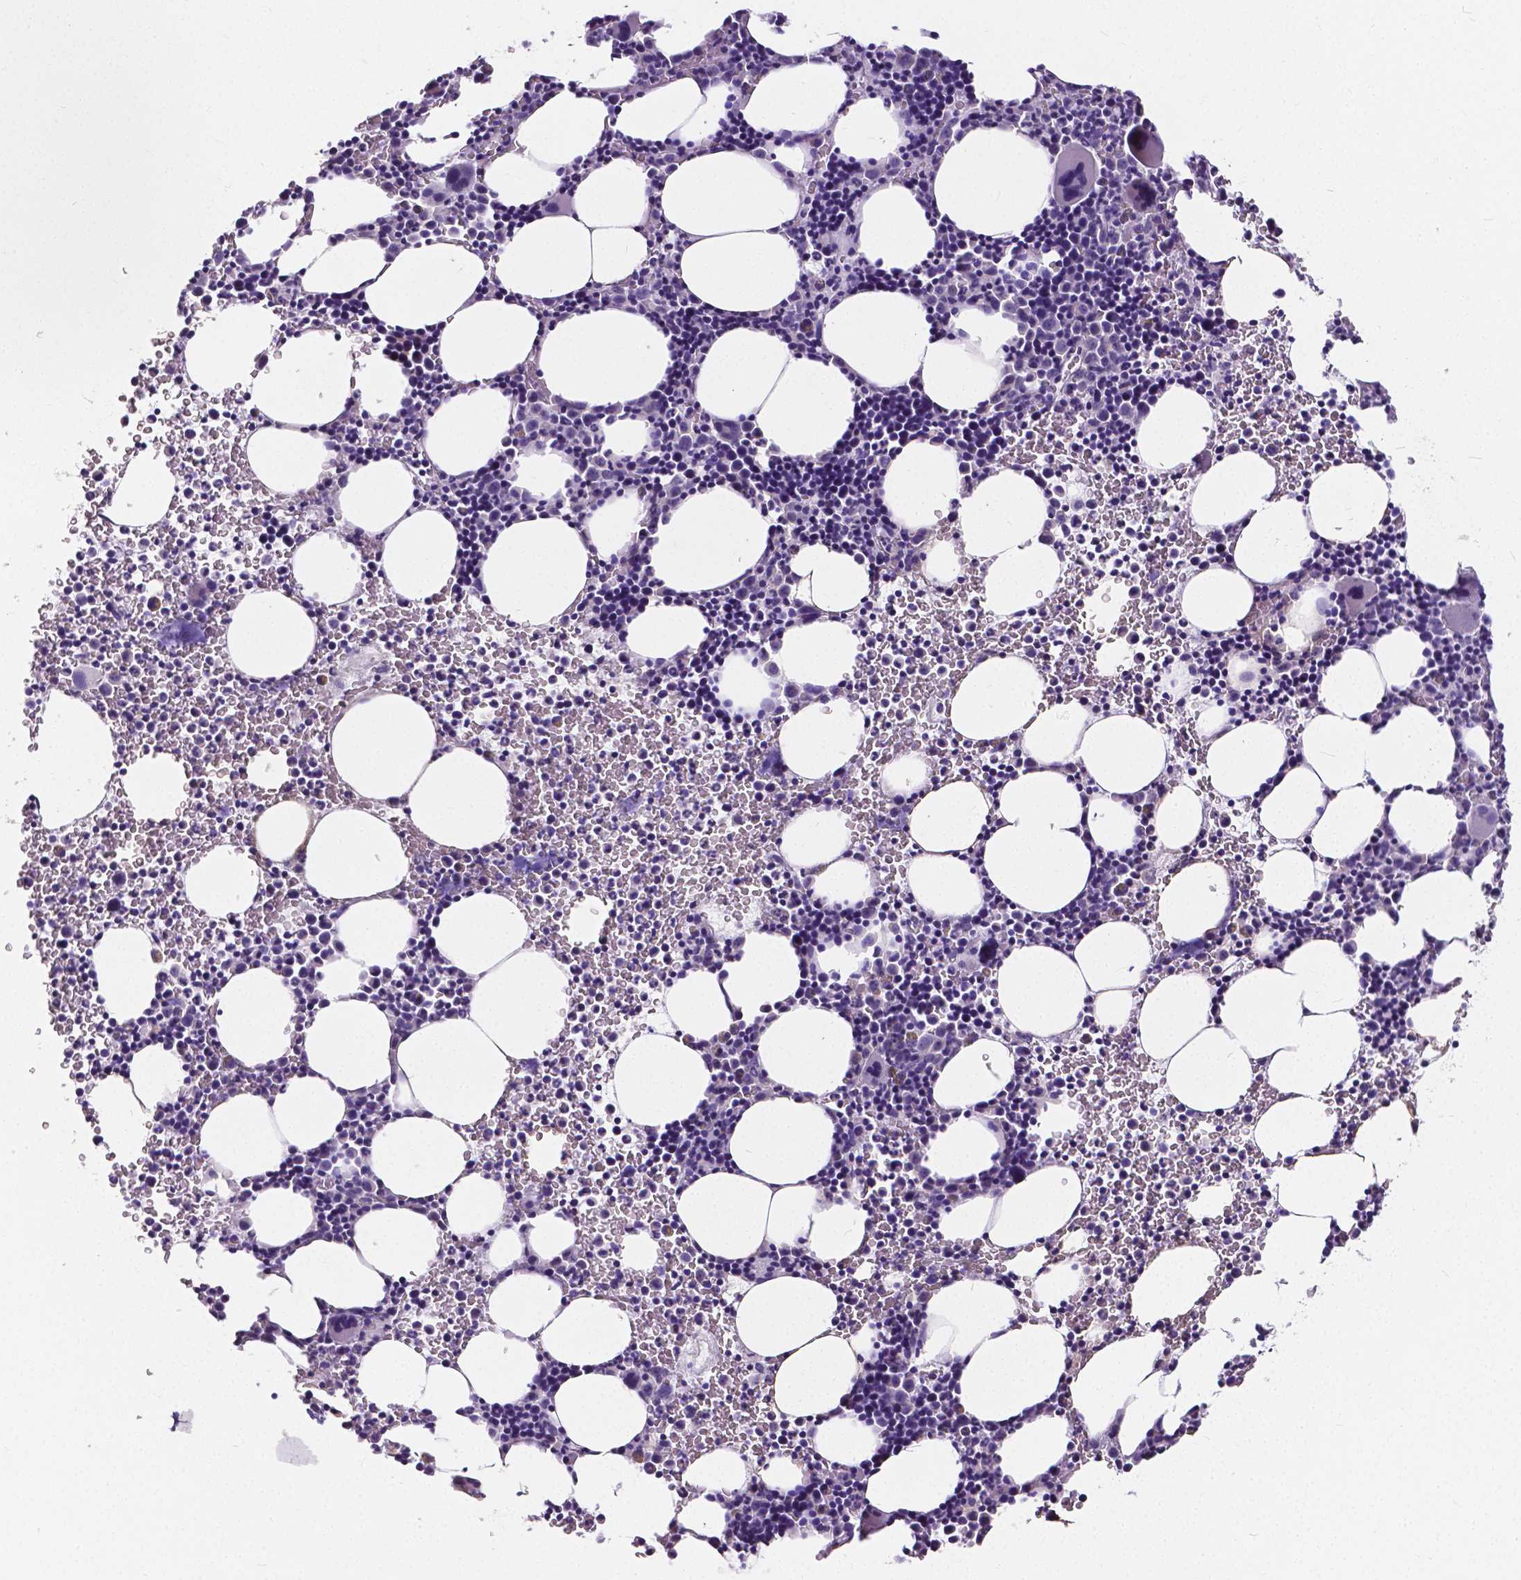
{"staining": {"intensity": "moderate", "quantity": "<25%", "location": "cytoplasmic/membranous,nuclear"}, "tissue": "bone marrow", "cell_type": "Hematopoietic cells", "image_type": "normal", "snomed": [{"axis": "morphology", "description": "Normal tissue, NOS"}, {"axis": "topography", "description": "Bone marrow"}], "caption": "IHC (DAB) staining of normal bone marrow reveals moderate cytoplasmic/membranous,nuclear protein expression in approximately <25% of hematopoietic cells. Nuclei are stained in blue.", "gene": "OCLN", "patient": {"sex": "male", "age": 58}}